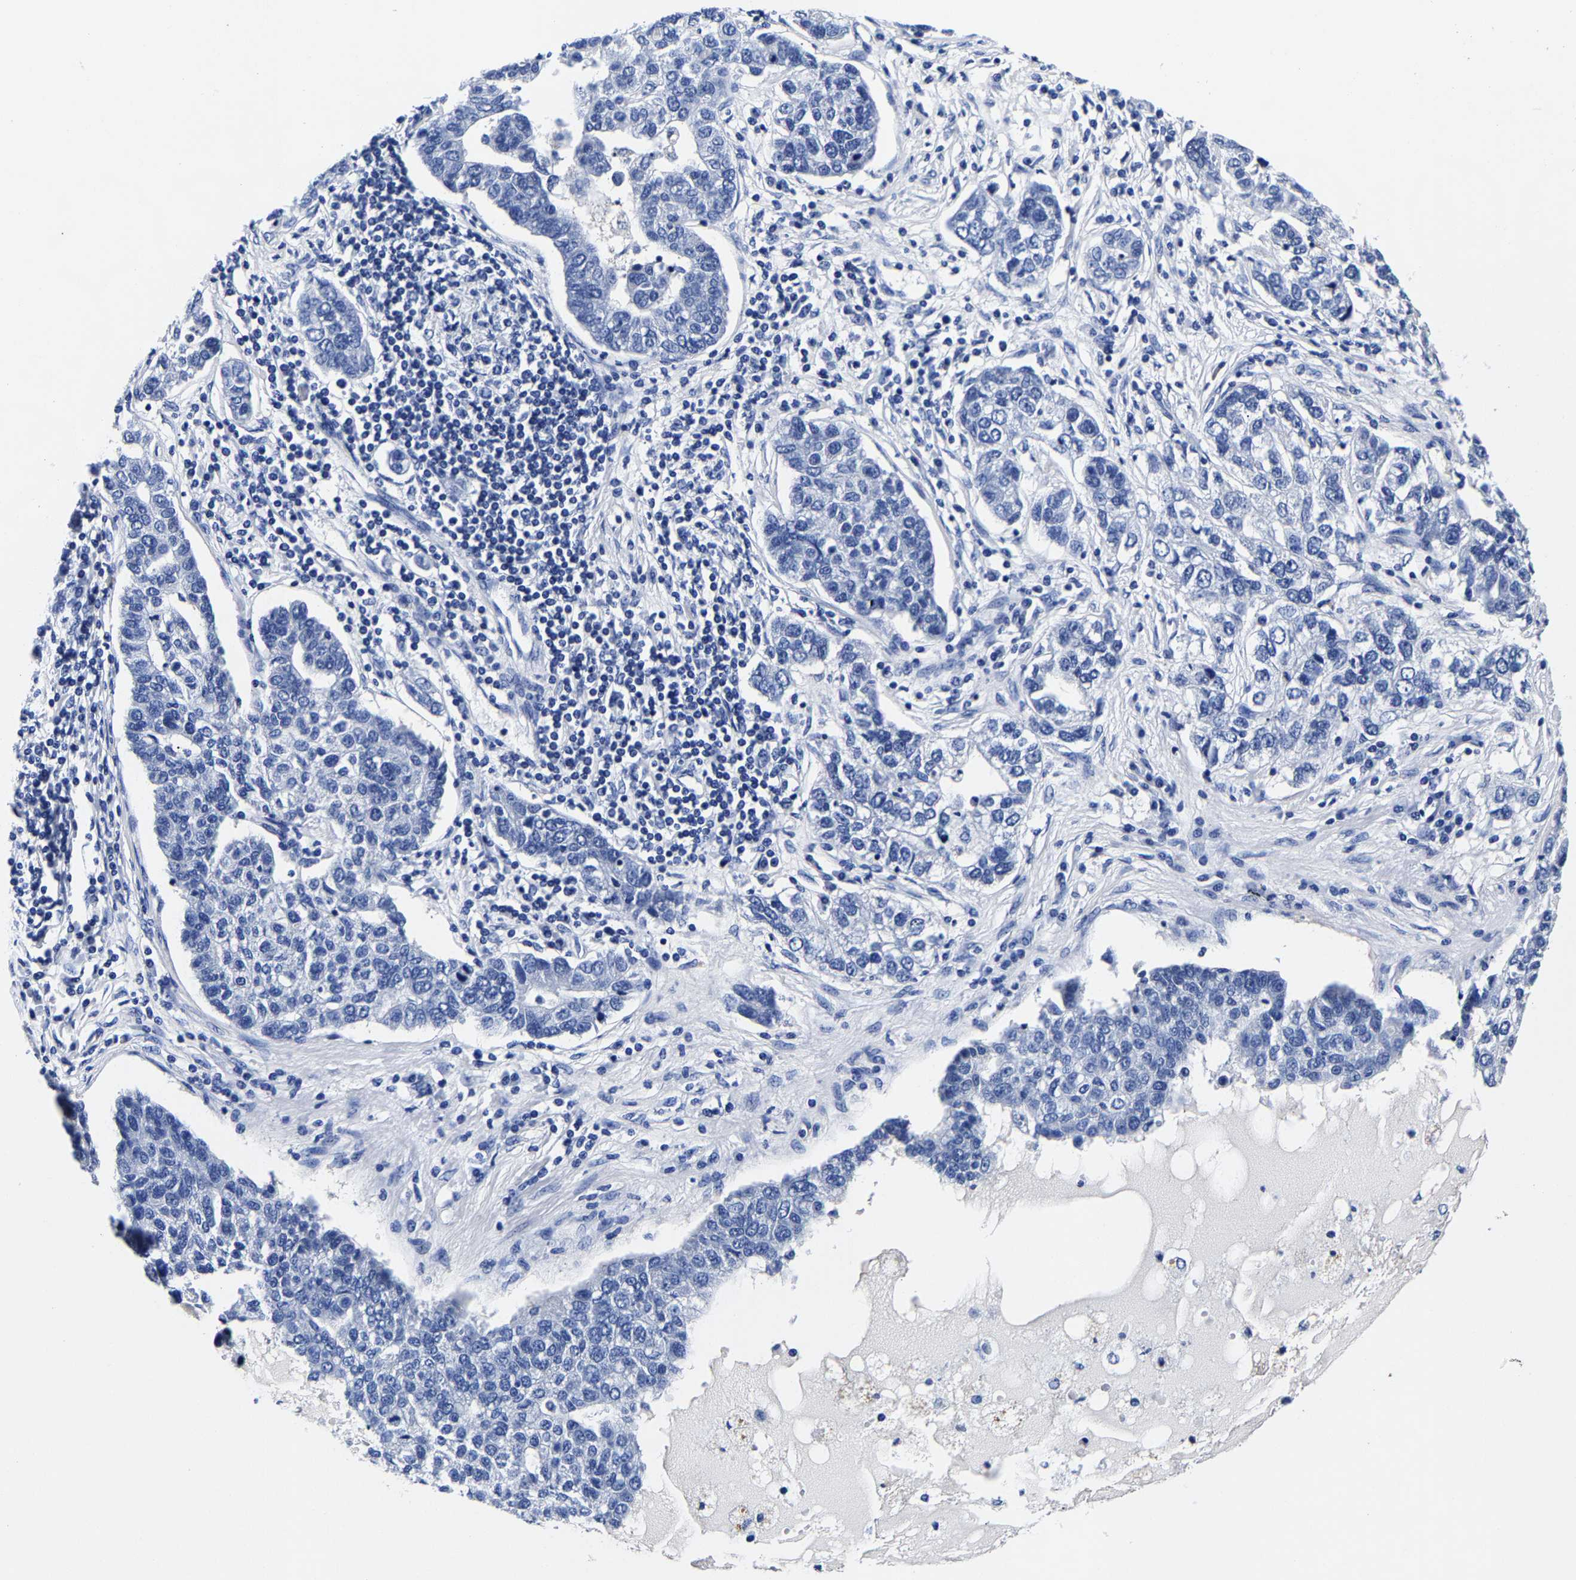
{"staining": {"intensity": "negative", "quantity": "none", "location": "none"}, "tissue": "pancreatic cancer", "cell_type": "Tumor cells", "image_type": "cancer", "snomed": [{"axis": "morphology", "description": "Adenocarcinoma, NOS"}, {"axis": "topography", "description": "Pancreas"}], "caption": "Immunohistochemical staining of human pancreatic cancer (adenocarcinoma) shows no significant staining in tumor cells.", "gene": "CPA2", "patient": {"sex": "female", "age": 61}}